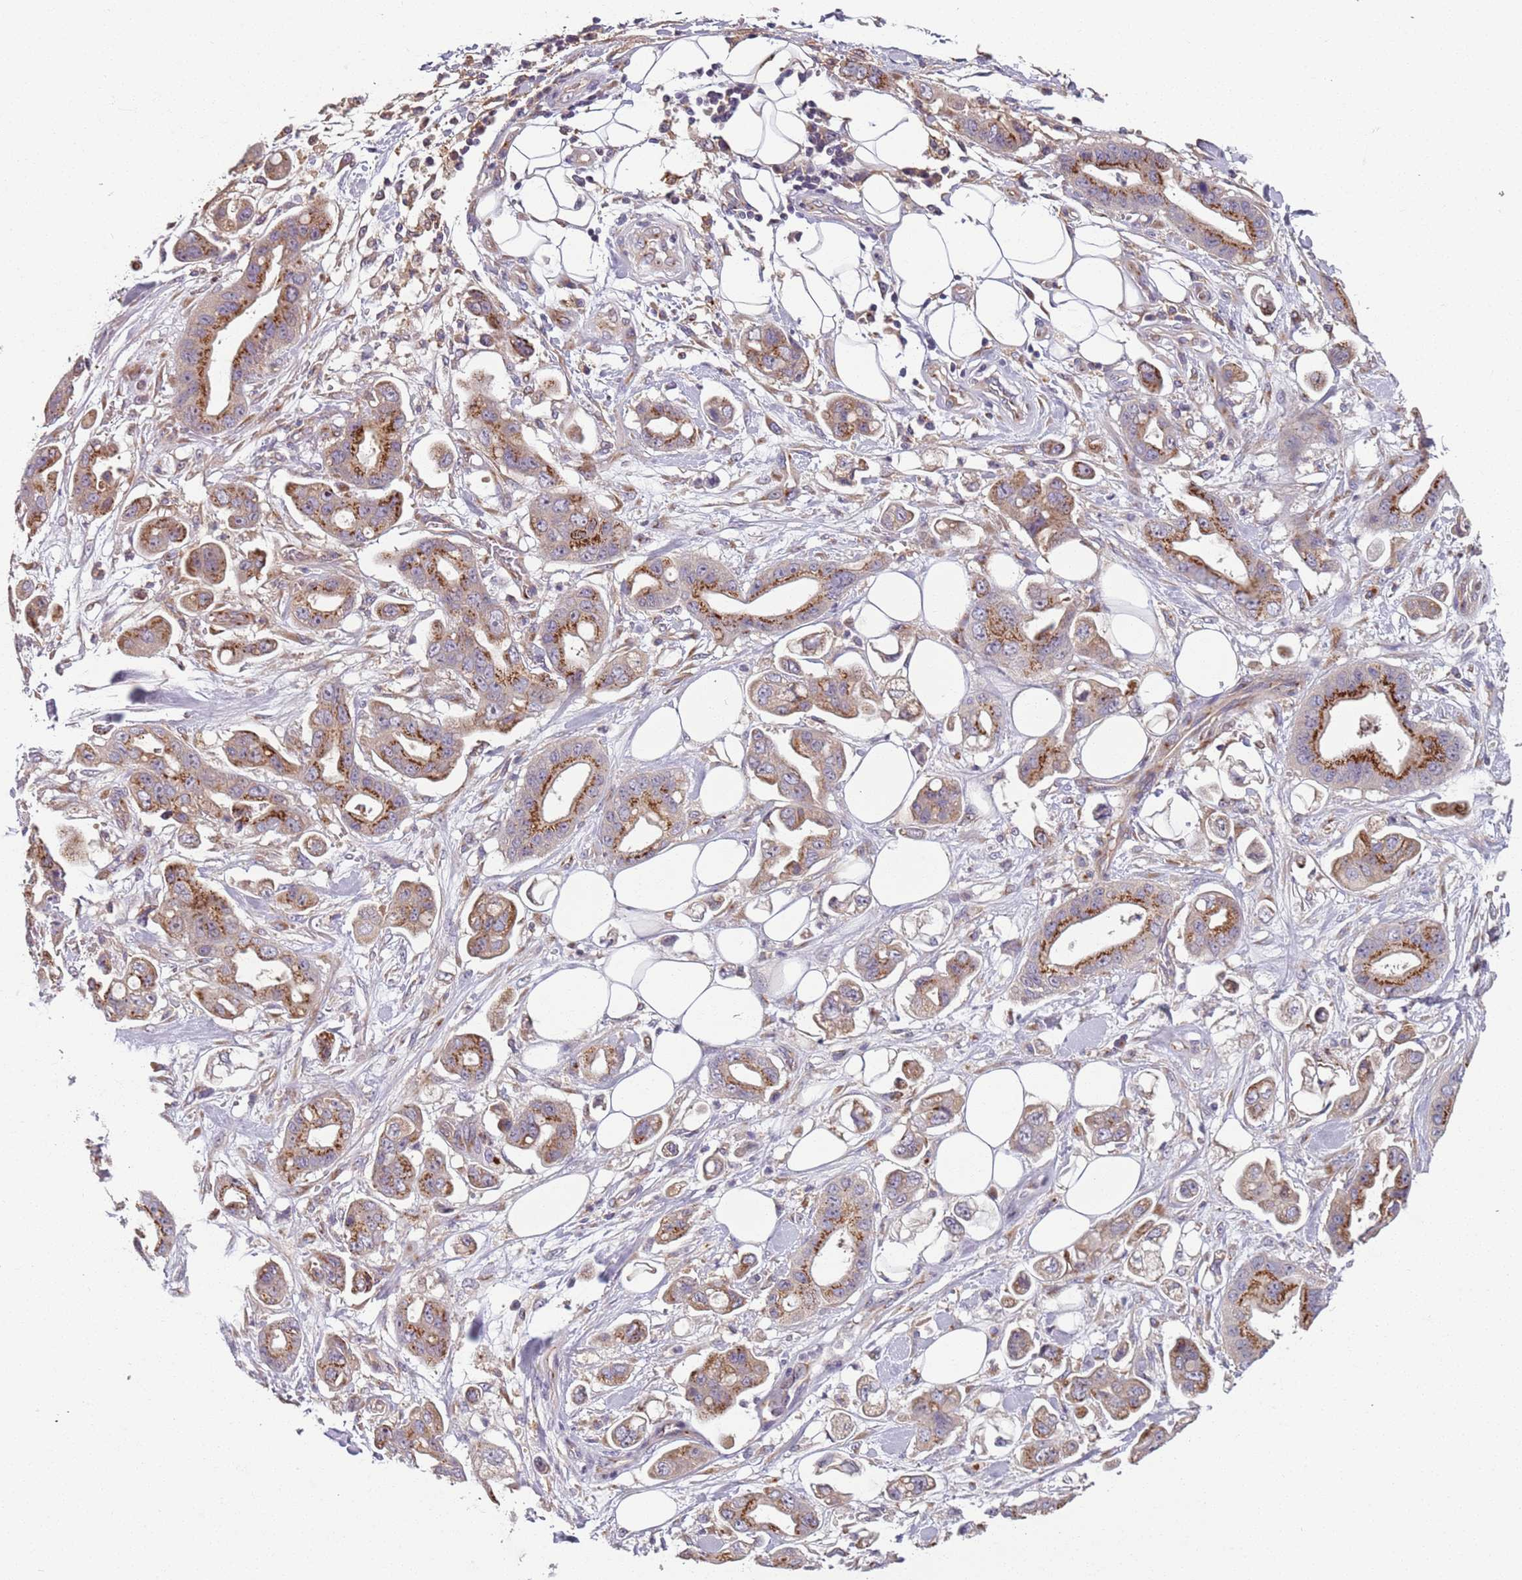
{"staining": {"intensity": "strong", "quantity": "25%-75%", "location": "cytoplasmic/membranous"}, "tissue": "stomach cancer", "cell_type": "Tumor cells", "image_type": "cancer", "snomed": [{"axis": "morphology", "description": "Adenocarcinoma, NOS"}, {"axis": "topography", "description": "Stomach"}], "caption": "High-magnification brightfield microscopy of stomach adenocarcinoma stained with DAB (brown) and counterstained with hematoxylin (blue). tumor cells exhibit strong cytoplasmic/membranous positivity is identified in about25%-75% of cells.", "gene": "AKTIP", "patient": {"sex": "male", "age": 62}}